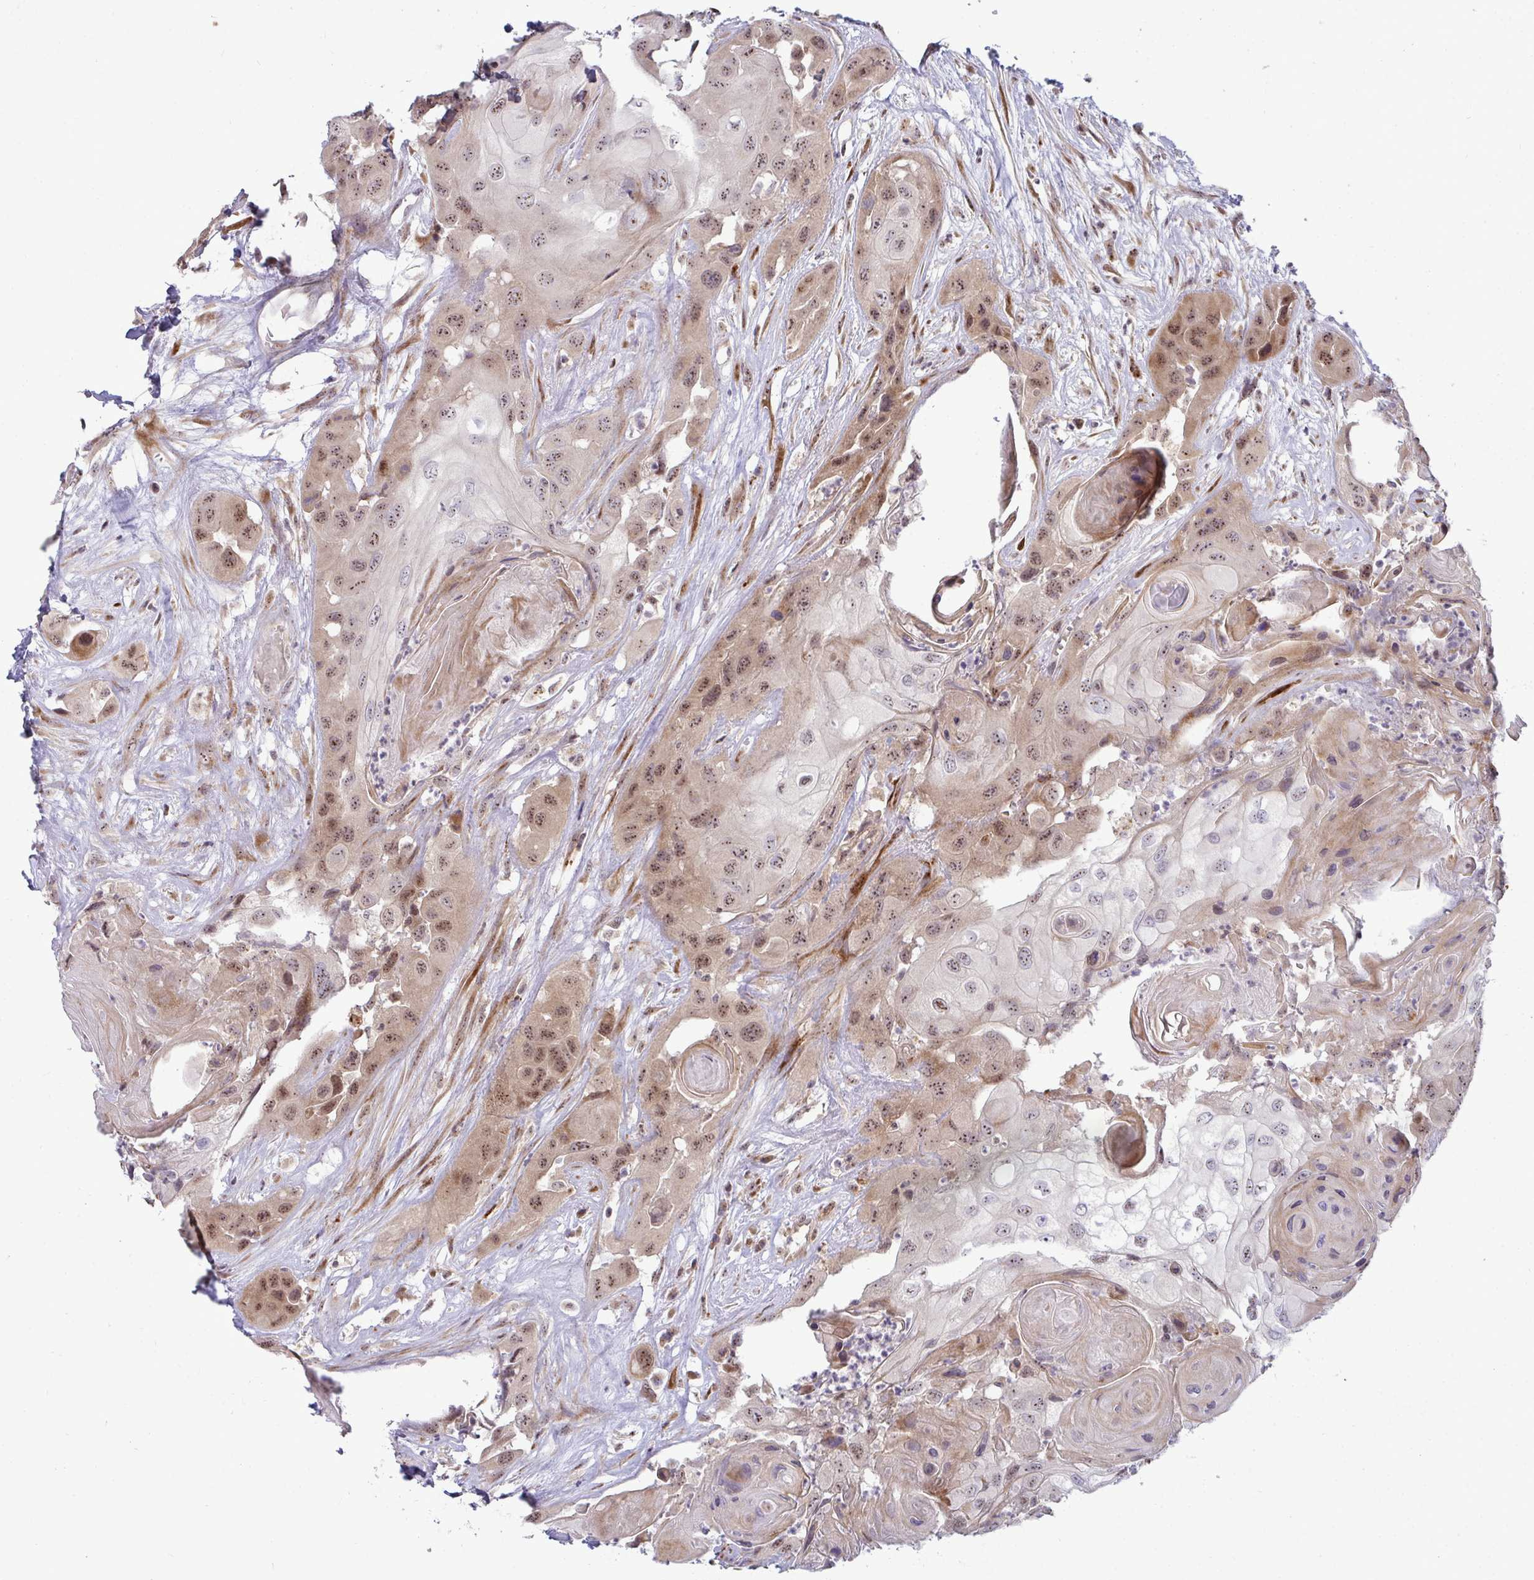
{"staining": {"intensity": "moderate", "quantity": ">75%", "location": "cytoplasmic/membranous,nuclear"}, "tissue": "head and neck cancer", "cell_type": "Tumor cells", "image_type": "cancer", "snomed": [{"axis": "morphology", "description": "Squamous cell carcinoma, NOS"}, {"axis": "topography", "description": "Head-Neck"}], "caption": "Immunohistochemical staining of squamous cell carcinoma (head and neck) demonstrates moderate cytoplasmic/membranous and nuclear protein expression in about >75% of tumor cells.", "gene": "TRIM44", "patient": {"sex": "male", "age": 83}}